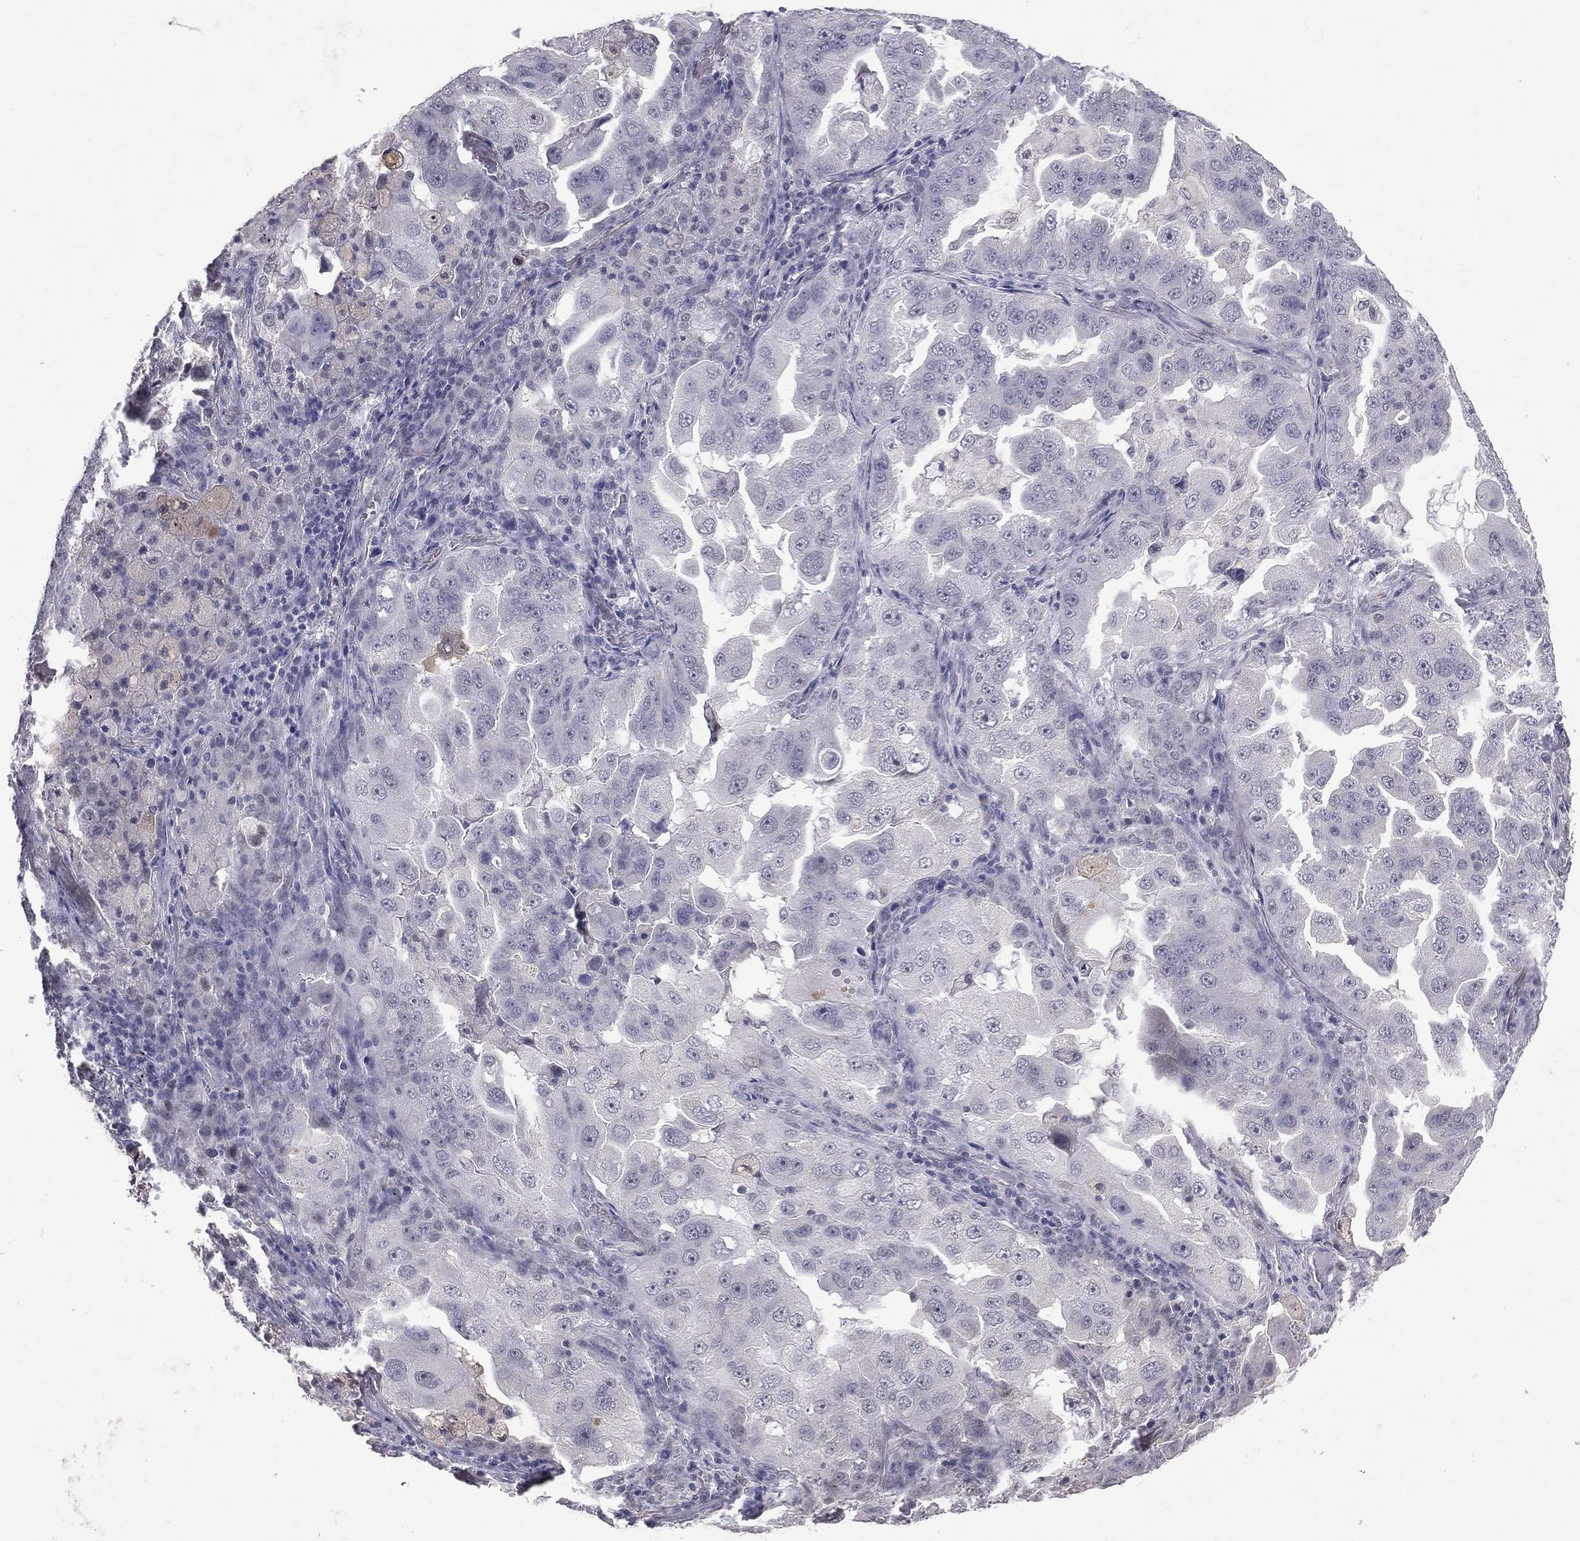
{"staining": {"intensity": "negative", "quantity": "none", "location": "none"}, "tissue": "lung cancer", "cell_type": "Tumor cells", "image_type": "cancer", "snomed": [{"axis": "morphology", "description": "Adenocarcinoma, NOS"}, {"axis": "topography", "description": "Lung"}], "caption": "Immunohistochemical staining of human lung adenocarcinoma exhibits no significant staining in tumor cells.", "gene": "DSG4", "patient": {"sex": "female", "age": 61}}